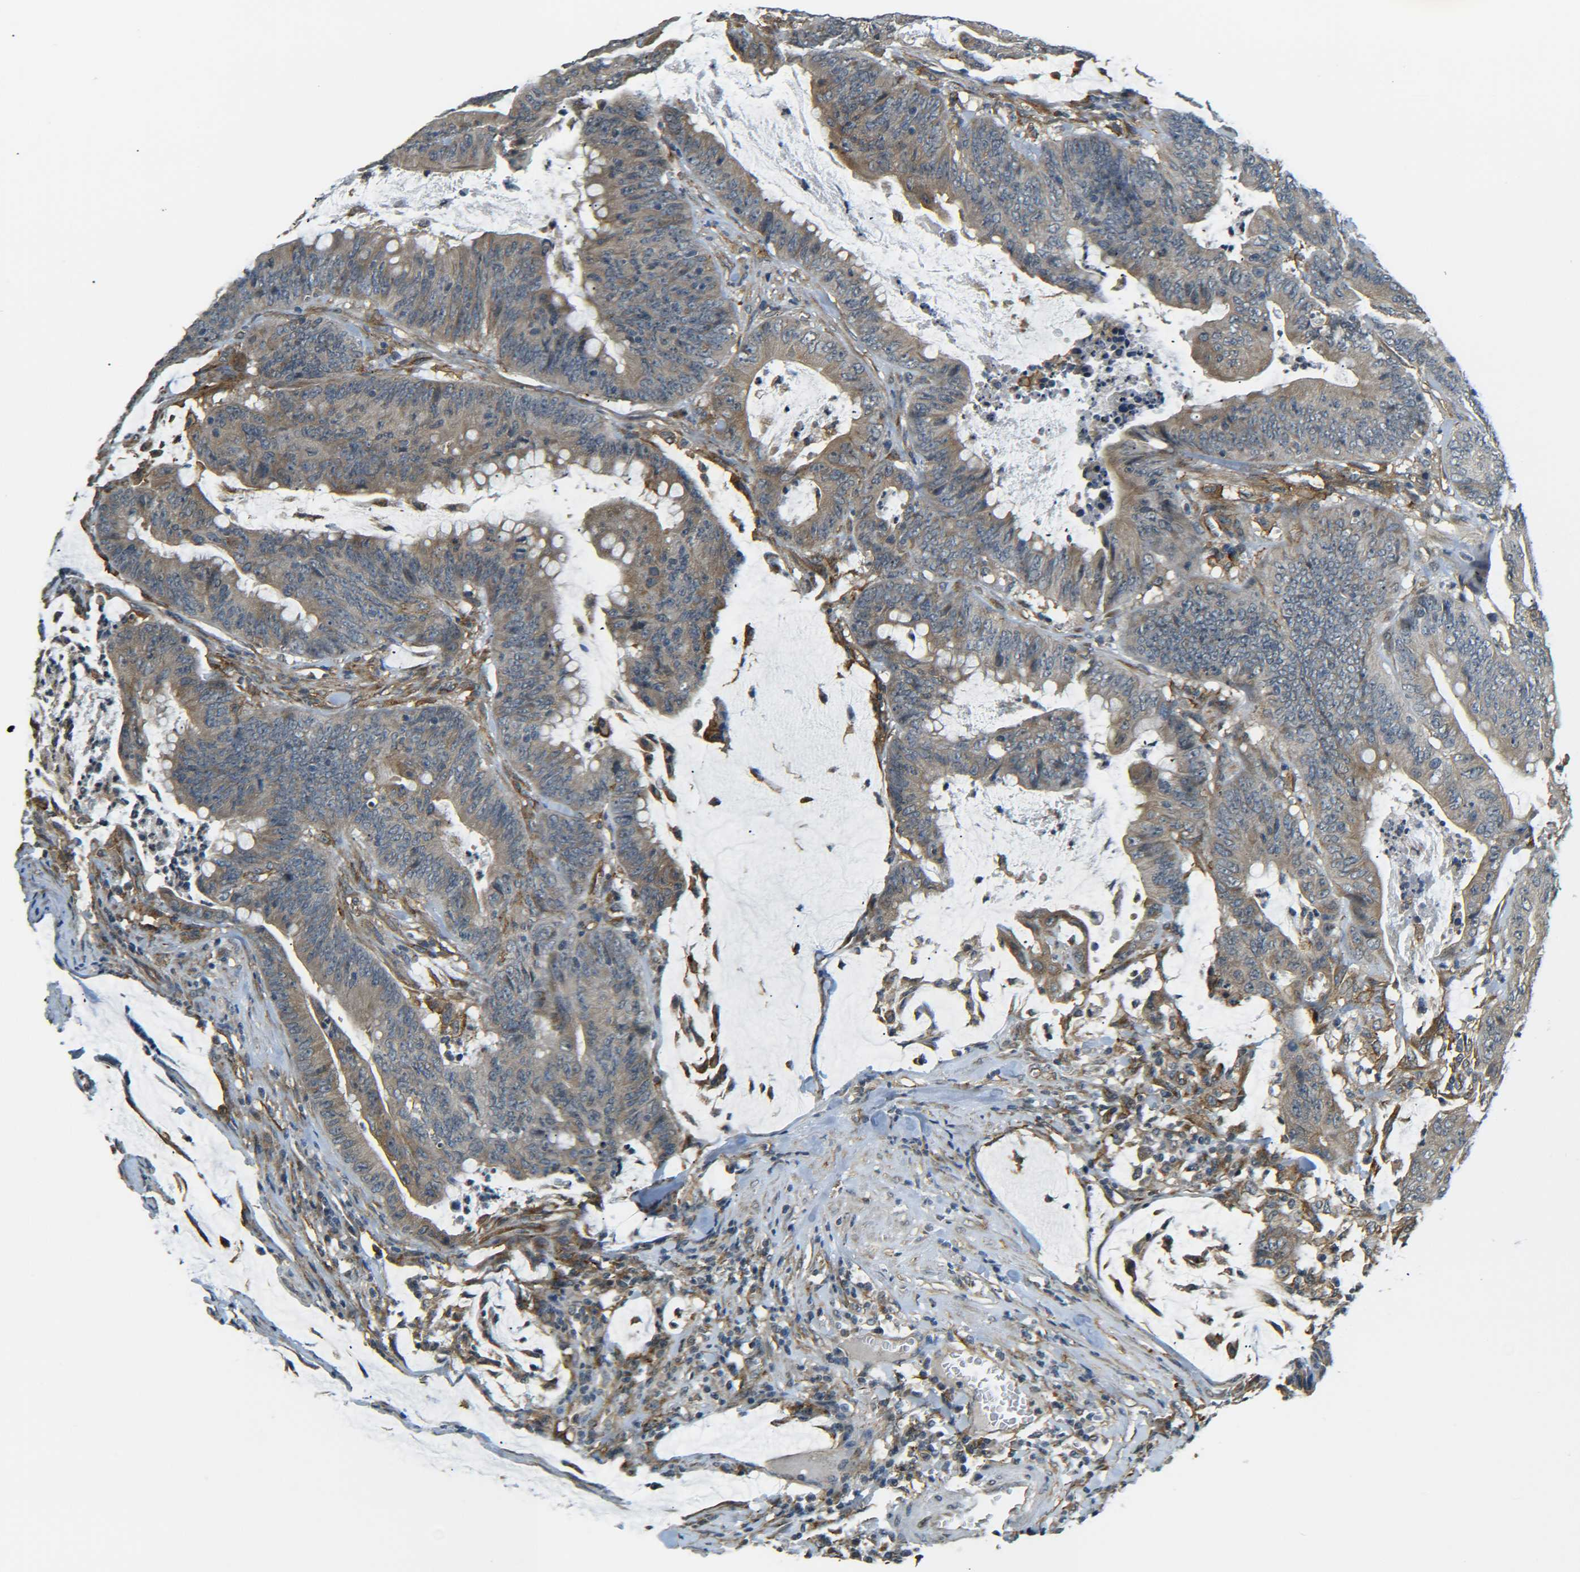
{"staining": {"intensity": "moderate", "quantity": ">75%", "location": "cytoplasmic/membranous"}, "tissue": "colorectal cancer", "cell_type": "Tumor cells", "image_type": "cancer", "snomed": [{"axis": "morphology", "description": "Adenocarcinoma, NOS"}, {"axis": "topography", "description": "Colon"}], "caption": "This is a photomicrograph of immunohistochemistry (IHC) staining of colorectal adenocarcinoma, which shows moderate expression in the cytoplasmic/membranous of tumor cells.", "gene": "DAB2", "patient": {"sex": "male", "age": 45}}